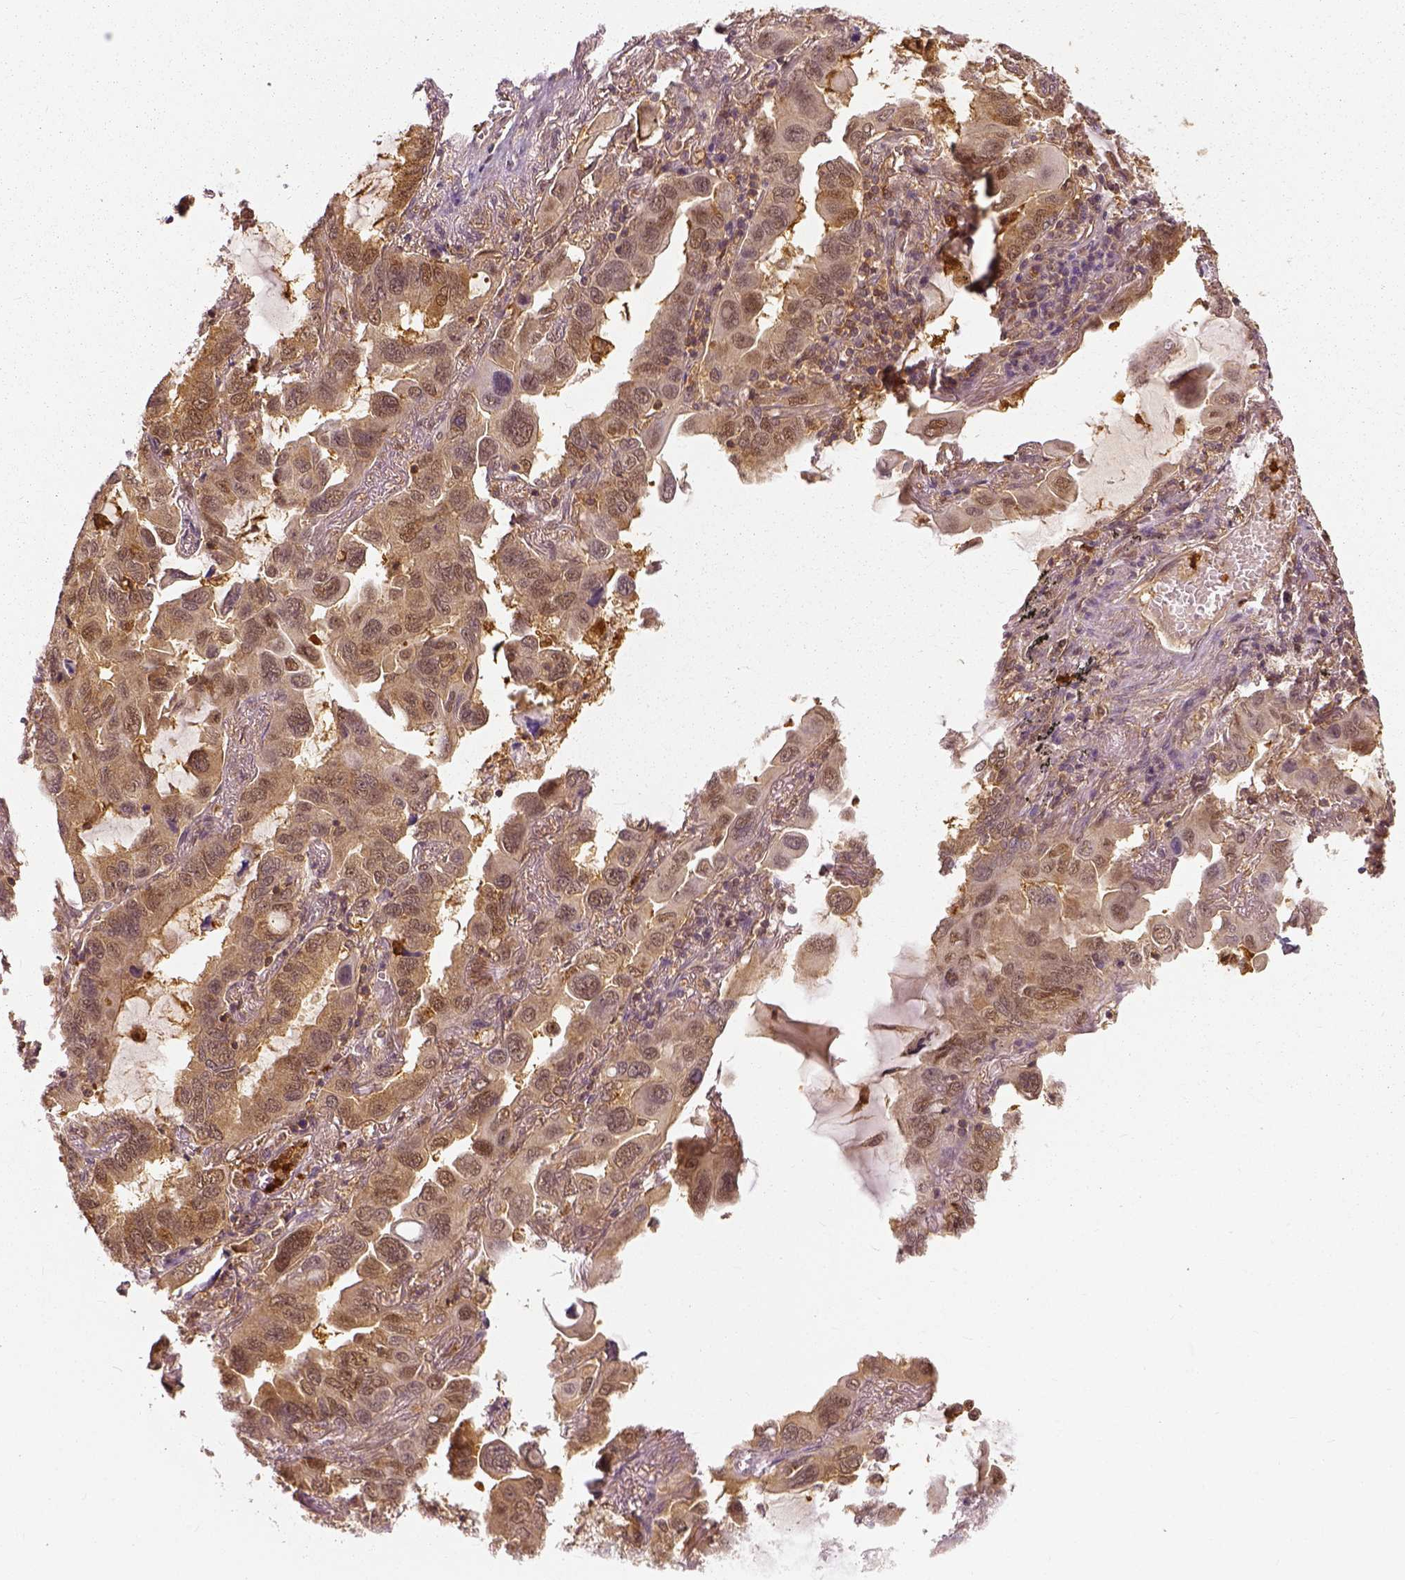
{"staining": {"intensity": "weak", "quantity": ">75%", "location": "cytoplasmic/membranous"}, "tissue": "lung cancer", "cell_type": "Tumor cells", "image_type": "cancer", "snomed": [{"axis": "morphology", "description": "Adenocarcinoma, NOS"}, {"axis": "topography", "description": "Lung"}], "caption": "Immunohistochemical staining of lung cancer (adenocarcinoma) shows weak cytoplasmic/membranous protein staining in approximately >75% of tumor cells. (IHC, brightfield microscopy, high magnification).", "gene": "GPI", "patient": {"sex": "male", "age": 64}}